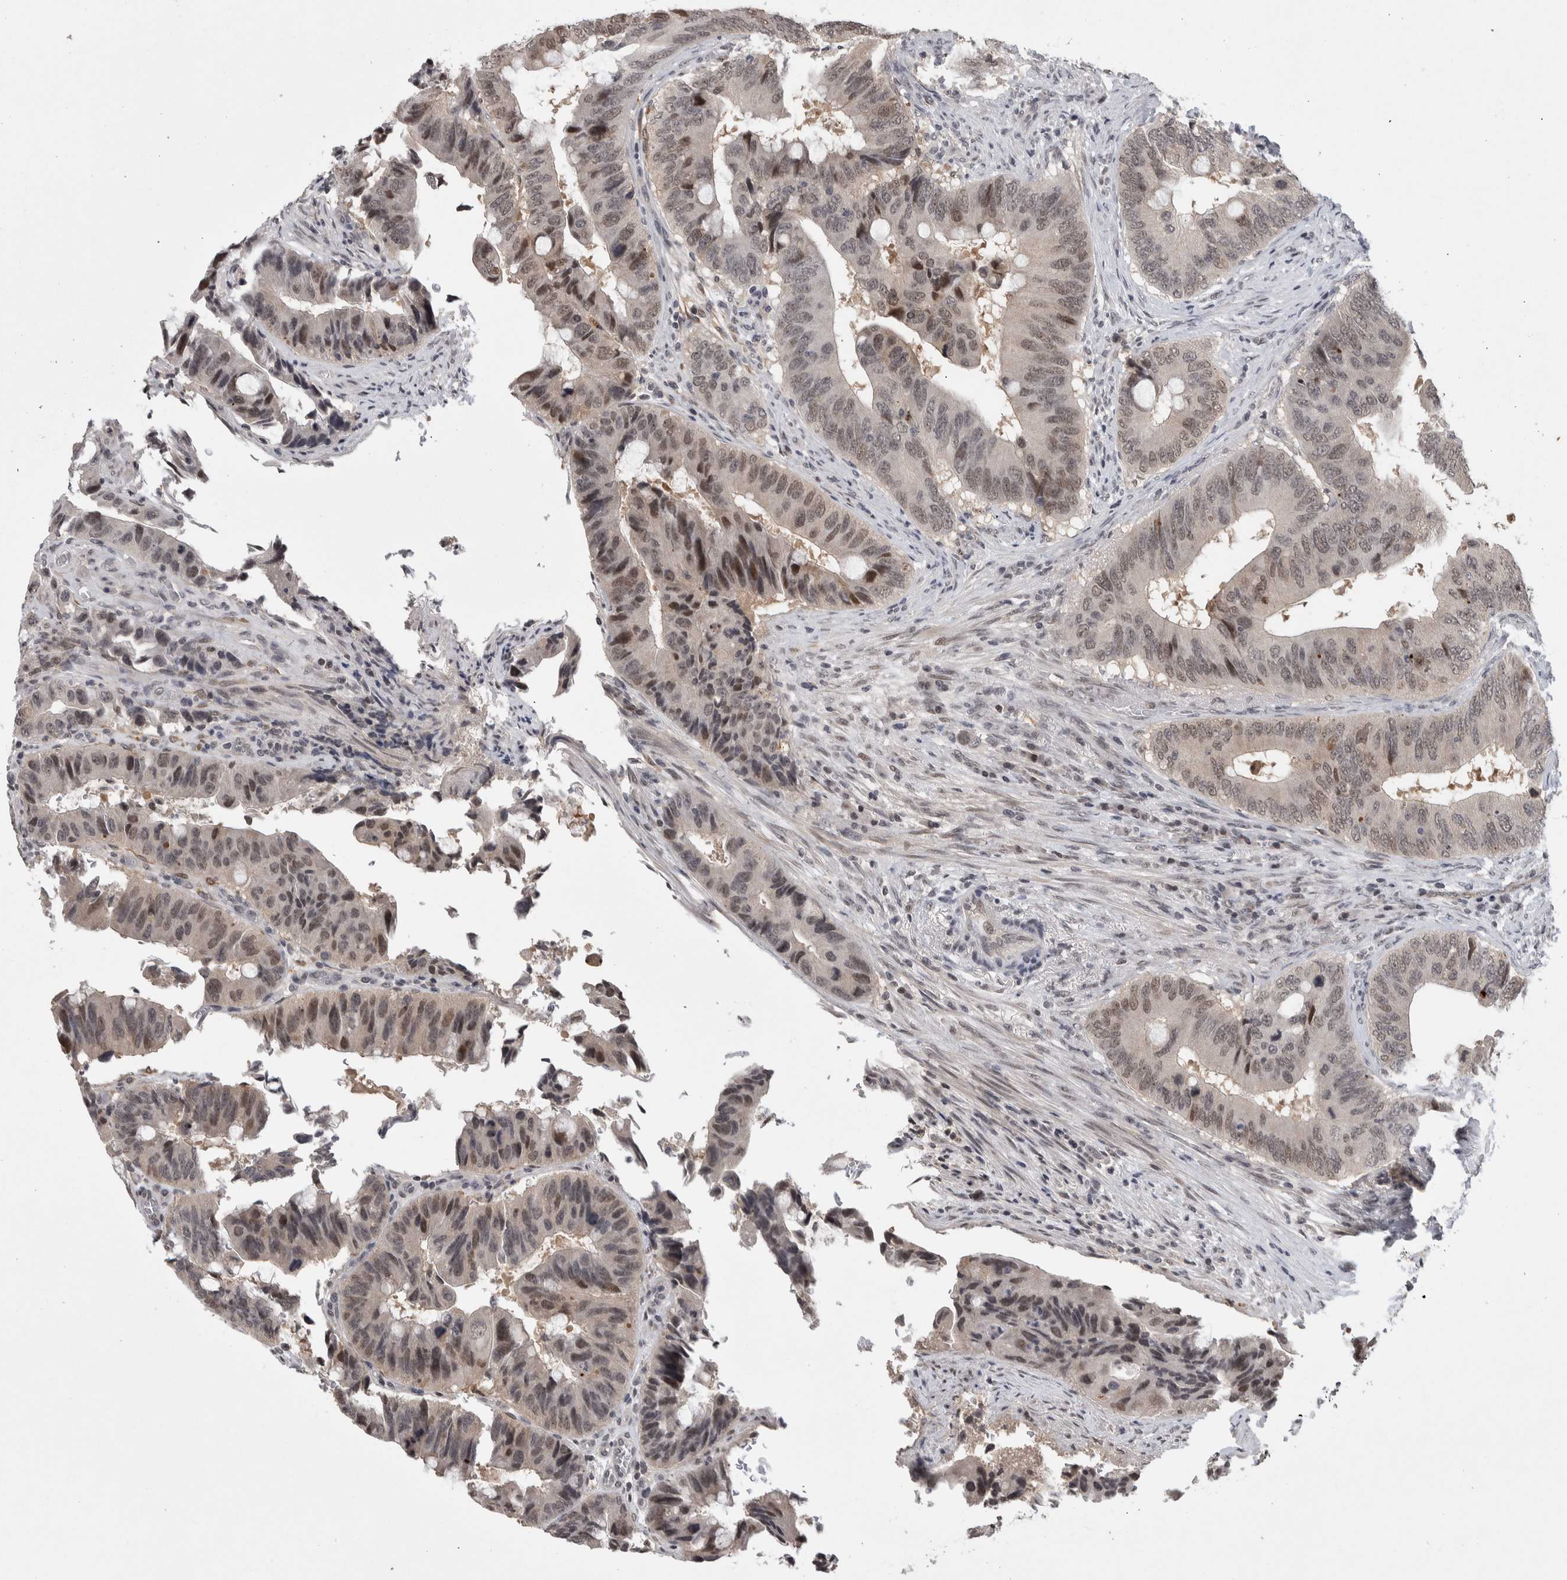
{"staining": {"intensity": "moderate", "quantity": "25%-75%", "location": "nuclear"}, "tissue": "colorectal cancer", "cell_type": "Tumor cells", "image_type": "cancer", "snomed": [{"axis": "morphology", "description": "Adenocarcinoma, NOS"}, {"axis": "topography", "description": "Colon"}], "caption": "High-magnification brightfield microscopy of adenocarcinoma (colorectal) stained with DAB (3,3'-diaminobenzidine) (brown) and counterstained with hematoxylin (blue). tumor cells exhibit moderate nuclear positivity is present in about25%-75% of cells.", "gene": "ZSCAN21", "patient": {"sex": "male", "age": 71}}